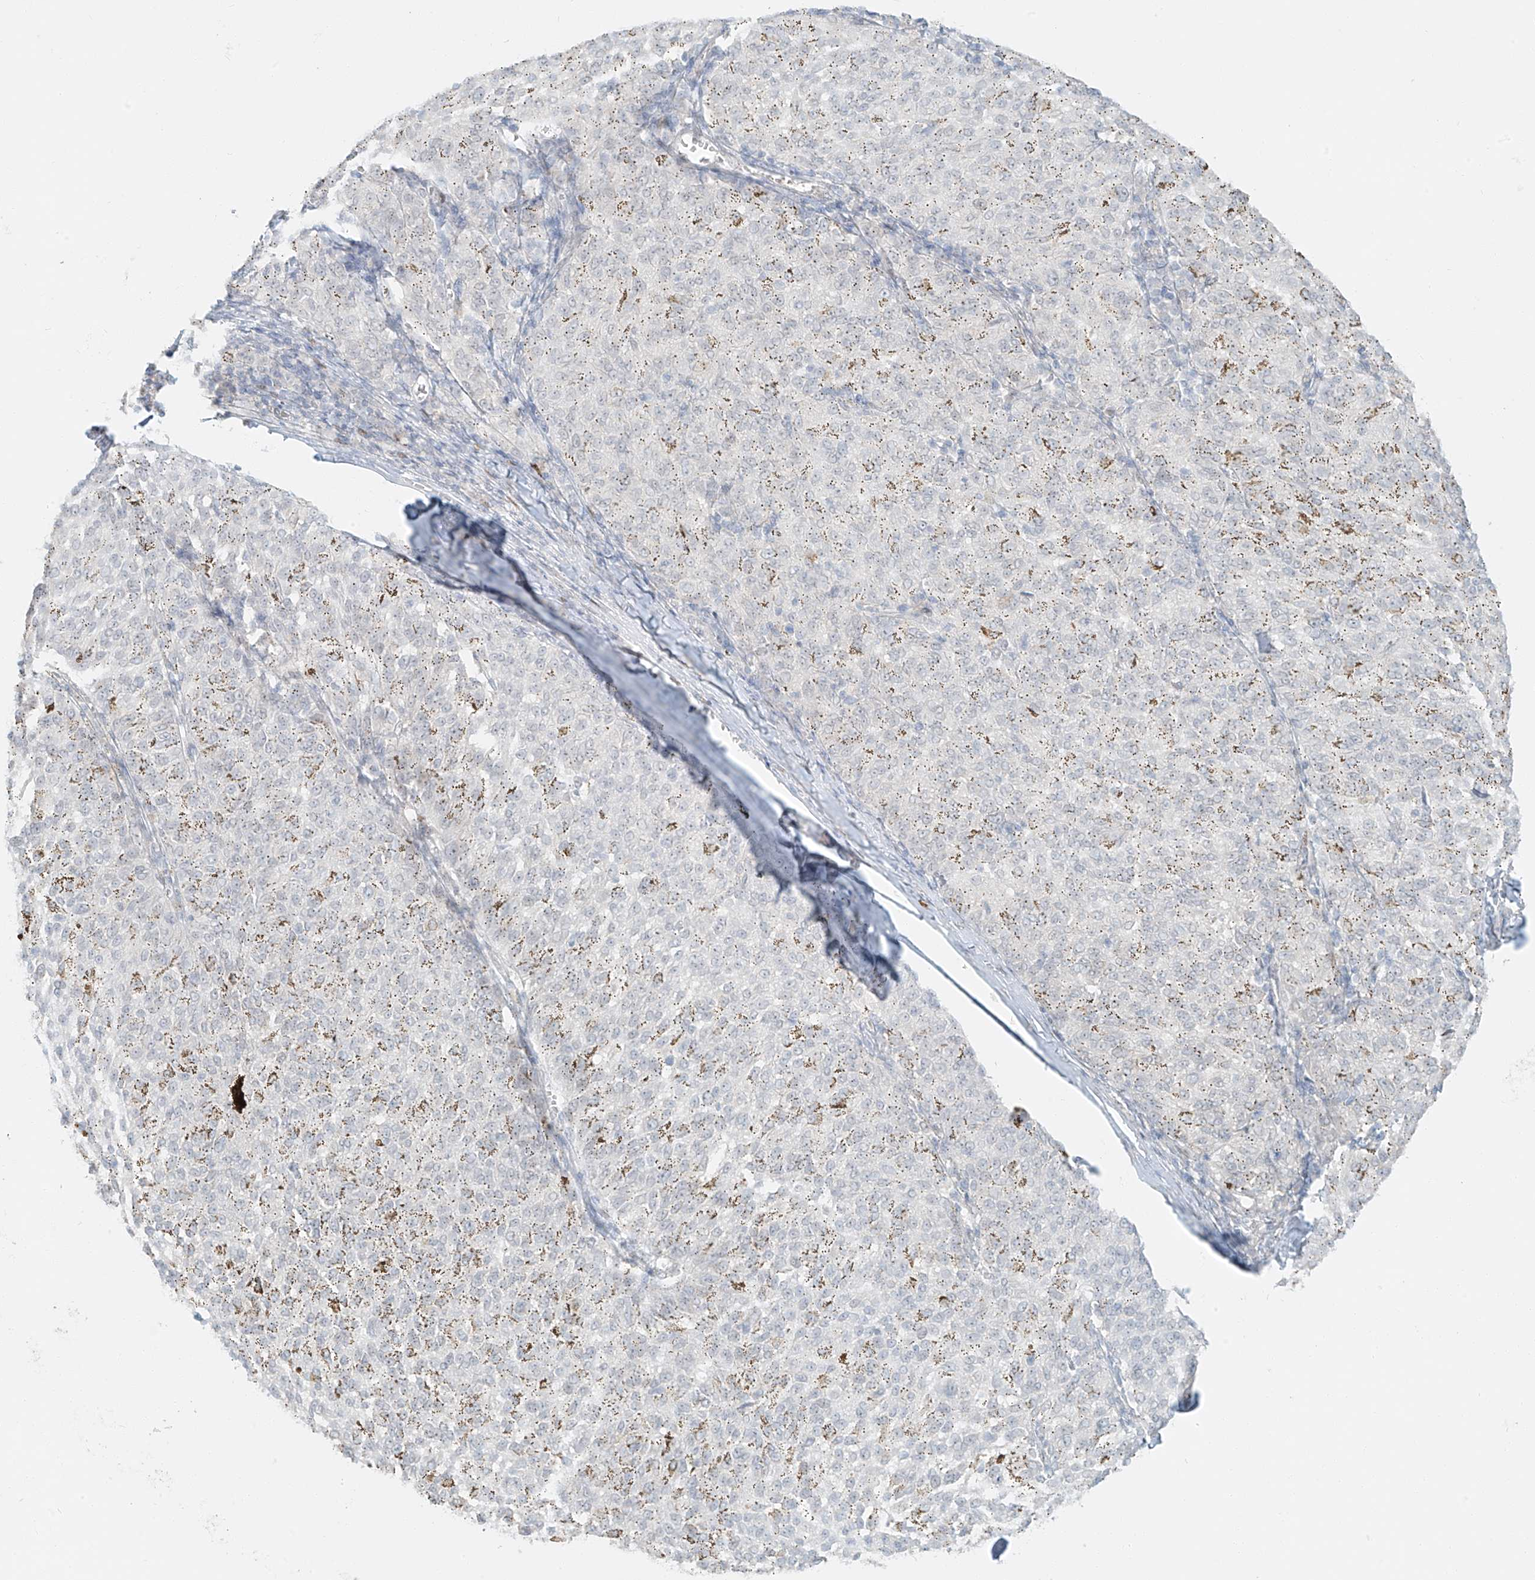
{"staining": {"intensity": "negative", "quantity": "none", "location": "none"}, "tissue": "melanoma", "cell_type": "Tumor cells", "image_type": "cancer", "snomed": [{"axis": "morphology", "description": "Malignant melanoma, NOS"}, {"axis": "topography", "description": "Skin"}], "caption": "Melanoma stained for a protein using IHC shows no expression tumor cells.", "gene": "ZNF774", "patient": {"sex": "female", "age": 72}}